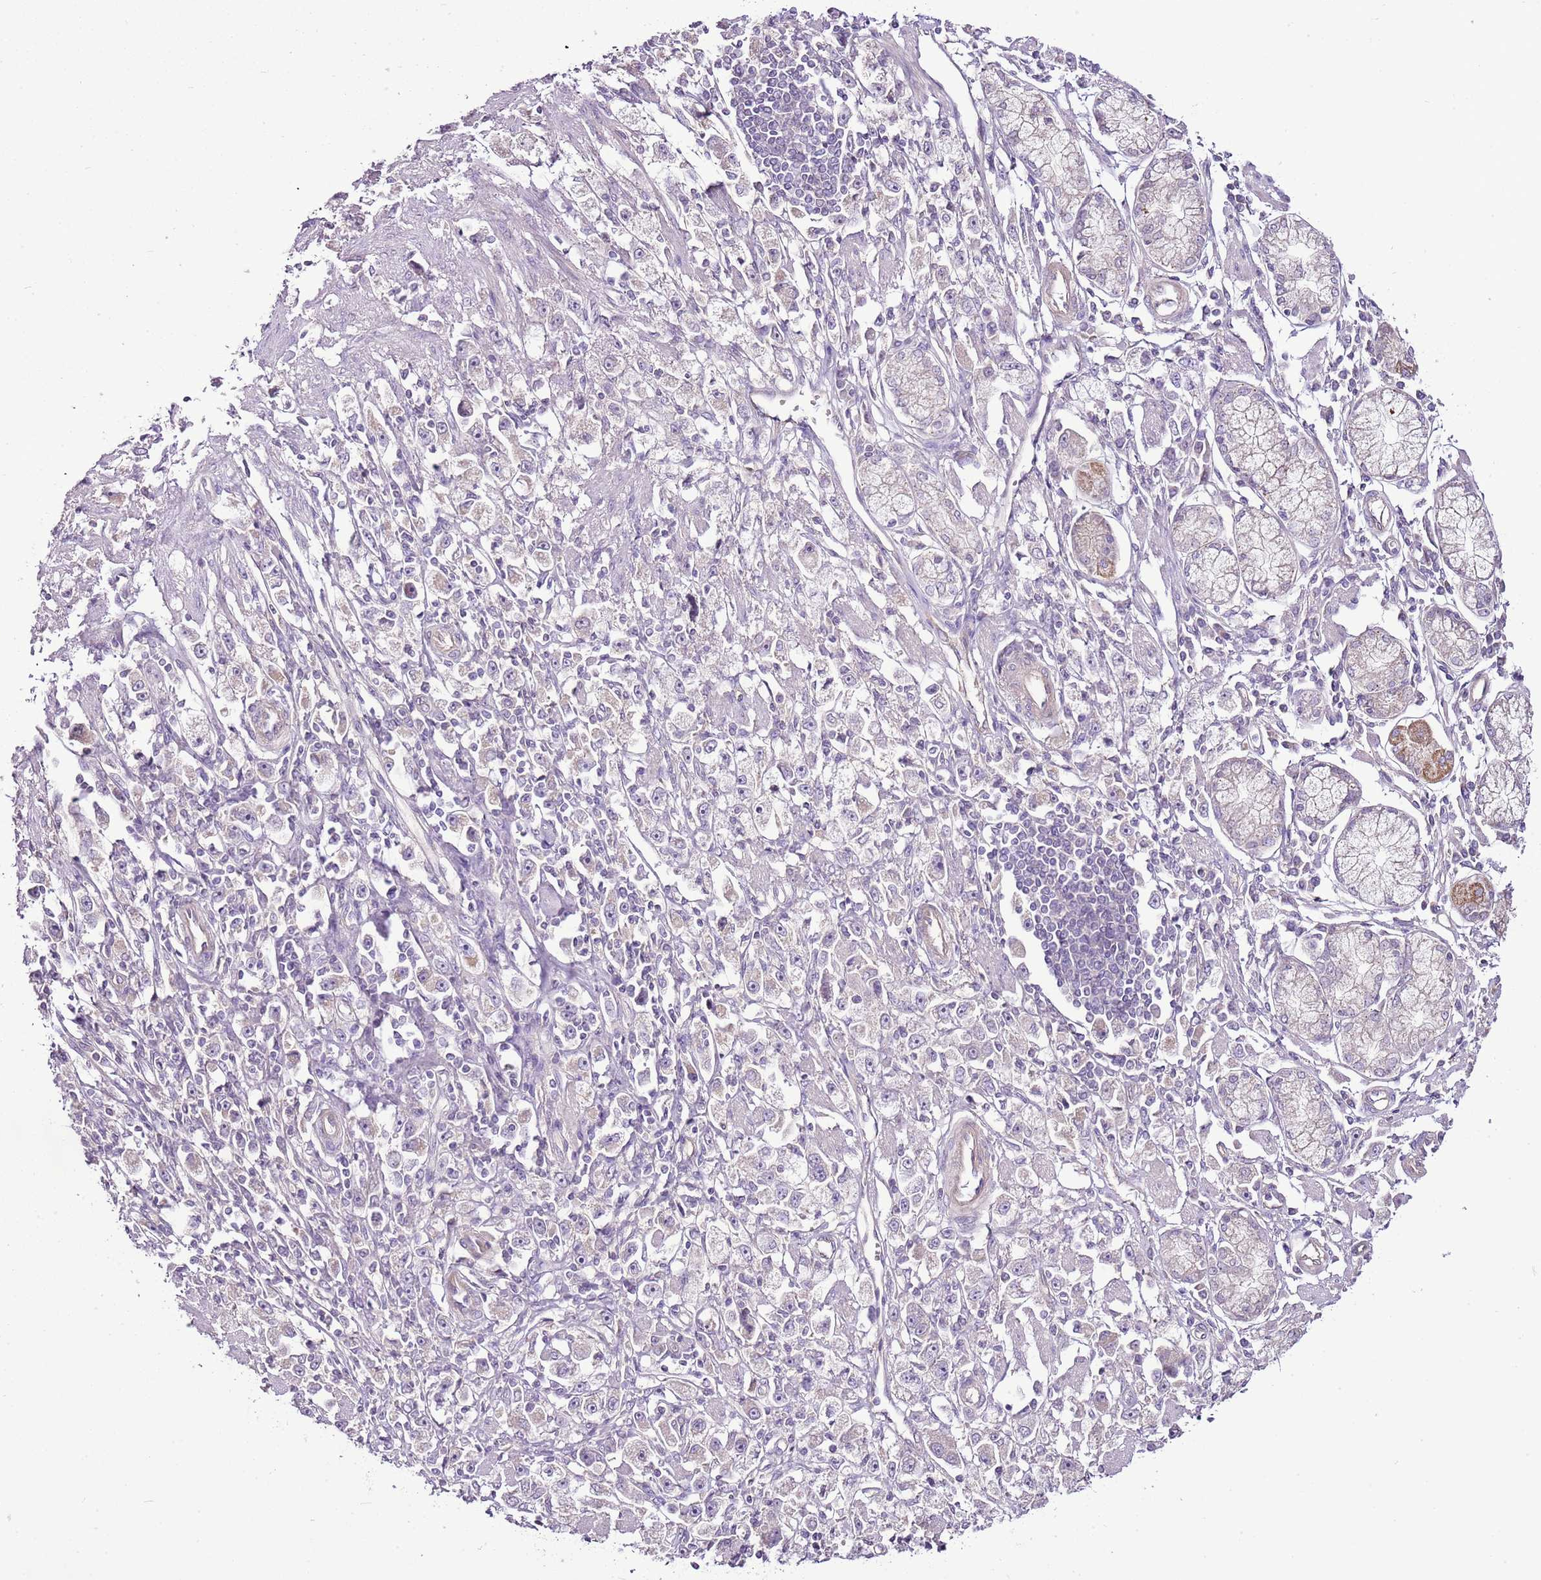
{"staining": {"intensity": "negative", "quantity": "none", "location": "none"}, "tissue": "stomach cancer", "cell_type": "Tumor cells", "image_type": "cancer", "snomed": [{"axis": "morphology", "description": "Adenocarcinoma, NOS"}, {"axis": "topography", "description": "Stomach"}], "caption": "This is a image of immunohistochemistry staining of stomach cancer, which shows no positivity in tumor cells.", "gene": "CMKLR1", "patient": {"sex": "female", "age": 59}}